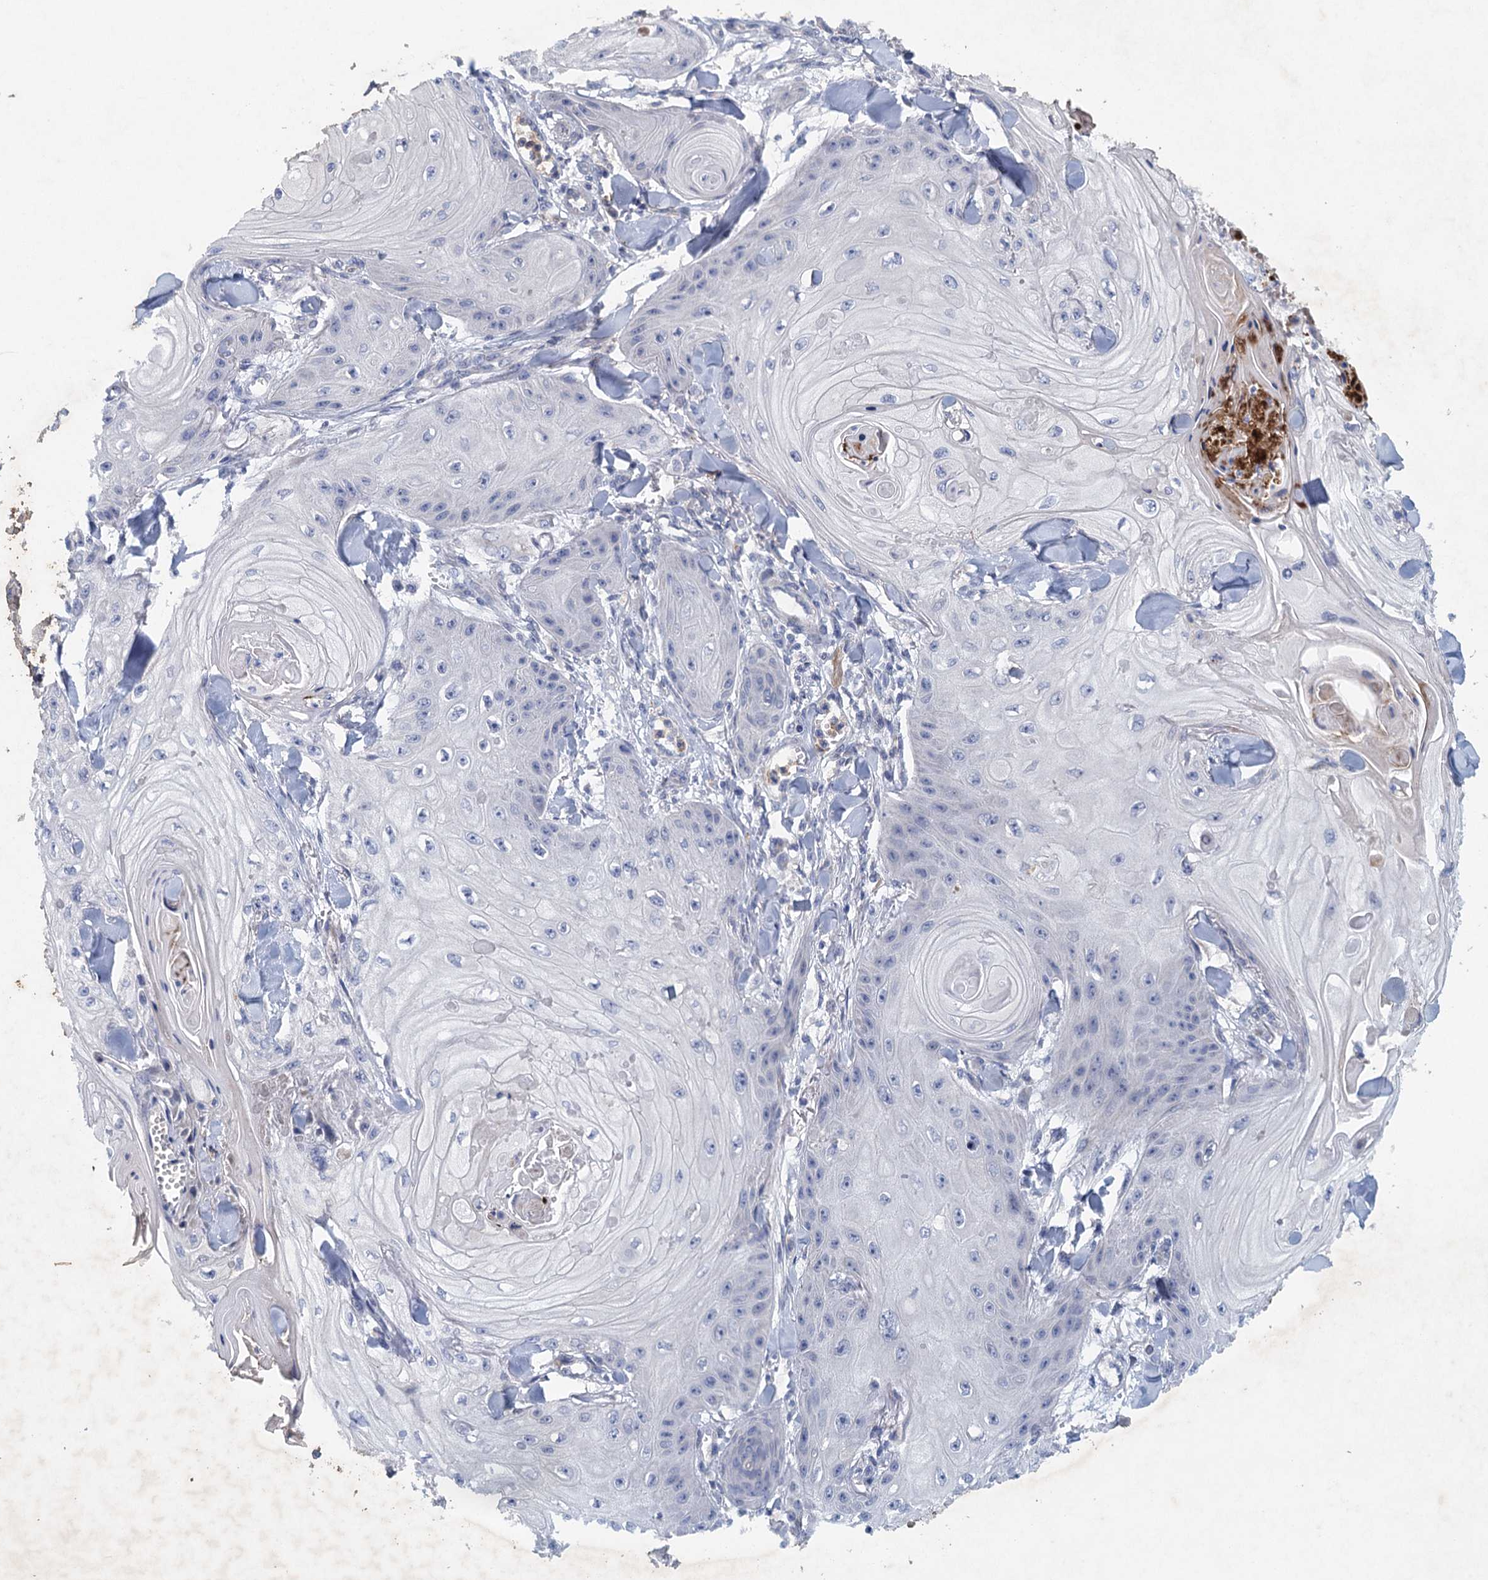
{"staining": {"intensity": "negative", "quantity": "none", "location": "none"}, "tissue": "skin cancer", "cell_type": "Tumor cells", "image_type": "cancer", "snomed": [{"axis": "morphology", "description": "Squamous cell carcinoma, NOS"}, {"axis": "topography", "description": "Skin"}], "caption": "IHC photomicrograph of neoplastic tissue: squamous cell carcinoma (skin) stained with DAB (3,3'-diaminobenzidine) reveals no significant protein staining in tumor cells. (DAB (3,3'-diaminobenzidine) immunohistochemistry (IHC), high magnification).", "gene": "TPCN1", "patient": {"sex": "male", "age": 74}}